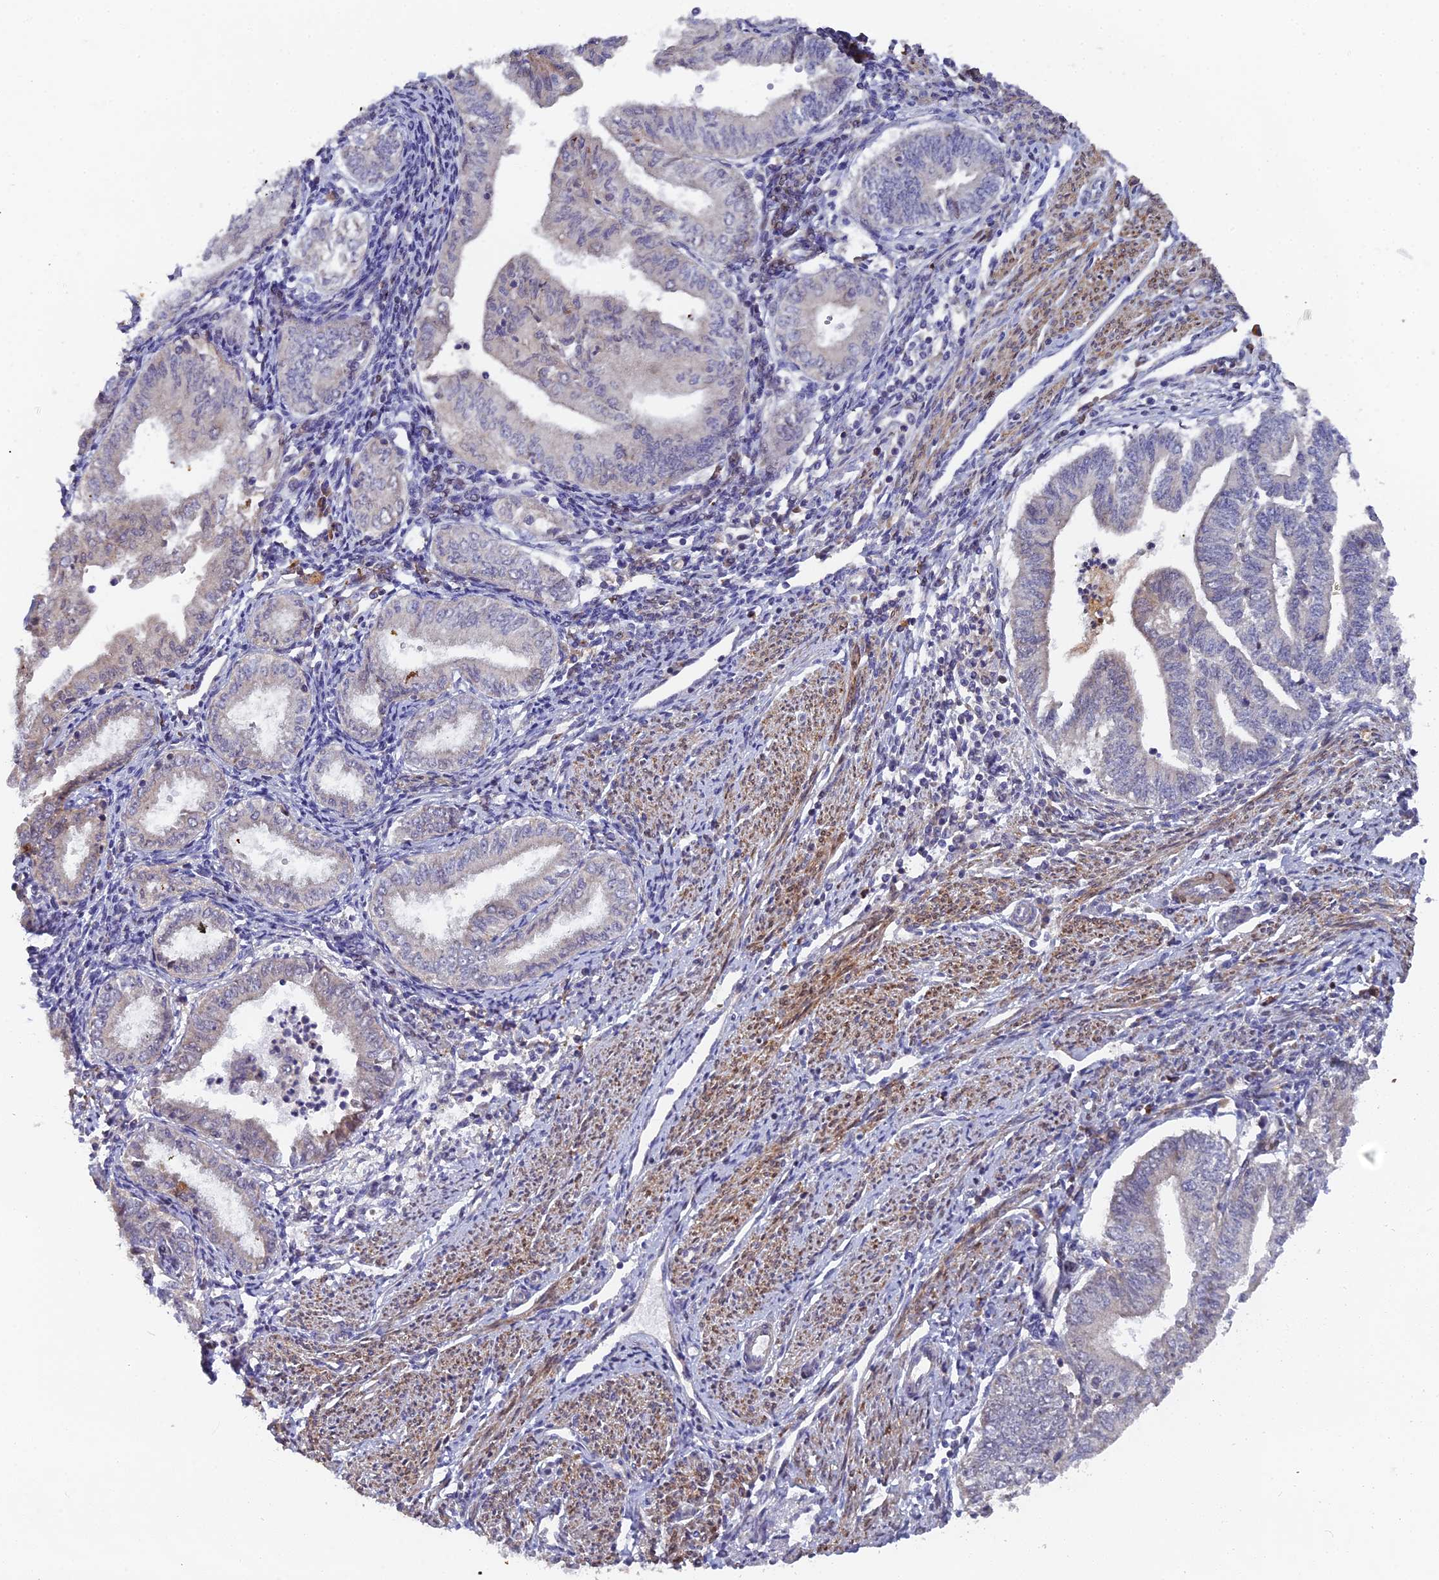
{"staining": {"intensity": "negative", "quantity": "none", "location": "none"}, "tissue": "endometrial cancer", "cell_type": "Tumor cells", "image_type": "cancer", "snomed": [{"axis": "morphology", "description": "Adenocarcinoma, NOS"}, {"axis": "topography", "description": "Endometrium"}], "caption": "Immunohistochemistry (IHC) of human adenocarcinoma (endometrial) displays no positivity in tumor cells. The staining is performed using DAB (3,3'-diaminobenzidine) brown chromogen with nuclei counter-stained in using hematoxylin.", "gene": "RAB28", "patient": {"sex": "female", "age": 66}}